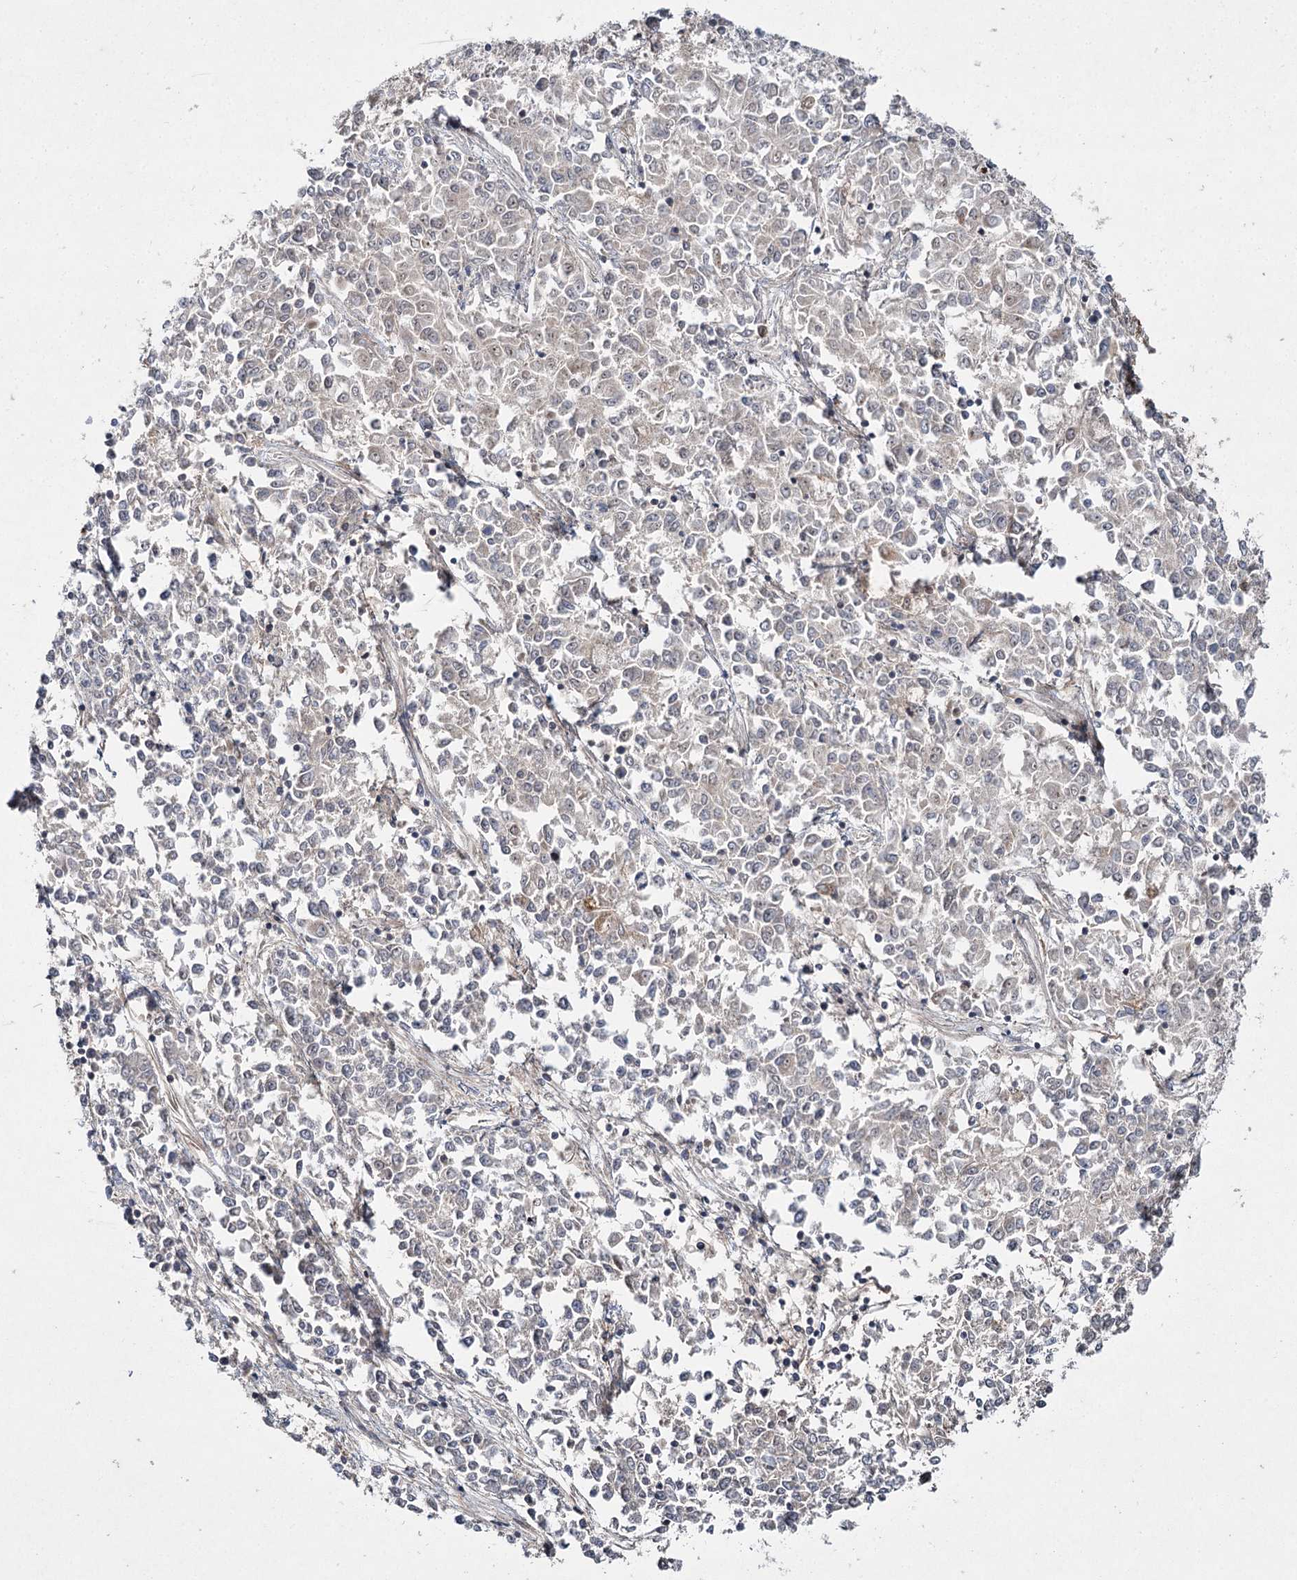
{"staining": {"intensity": "negative", "quantity": "none", "location": "none"}, "tissue": "endometrial cancer", "cell_type": "Tumor cells", "image_type": "cancer", "snomed": [{"axis": "morphology", "description": "Adenocarcinoma, NOS"}, {"axis": "topography", "description": "Endometrium"}], "caption": "Immunohistochemistry (IHC) photomicrograph of neoplastic tissue: adenocarcinoma (endometrial) stained with DAB shows no significant protein staining in tumor cells.", "gene": "WDR44", "patient": {"sex": "female", "age": 50}}